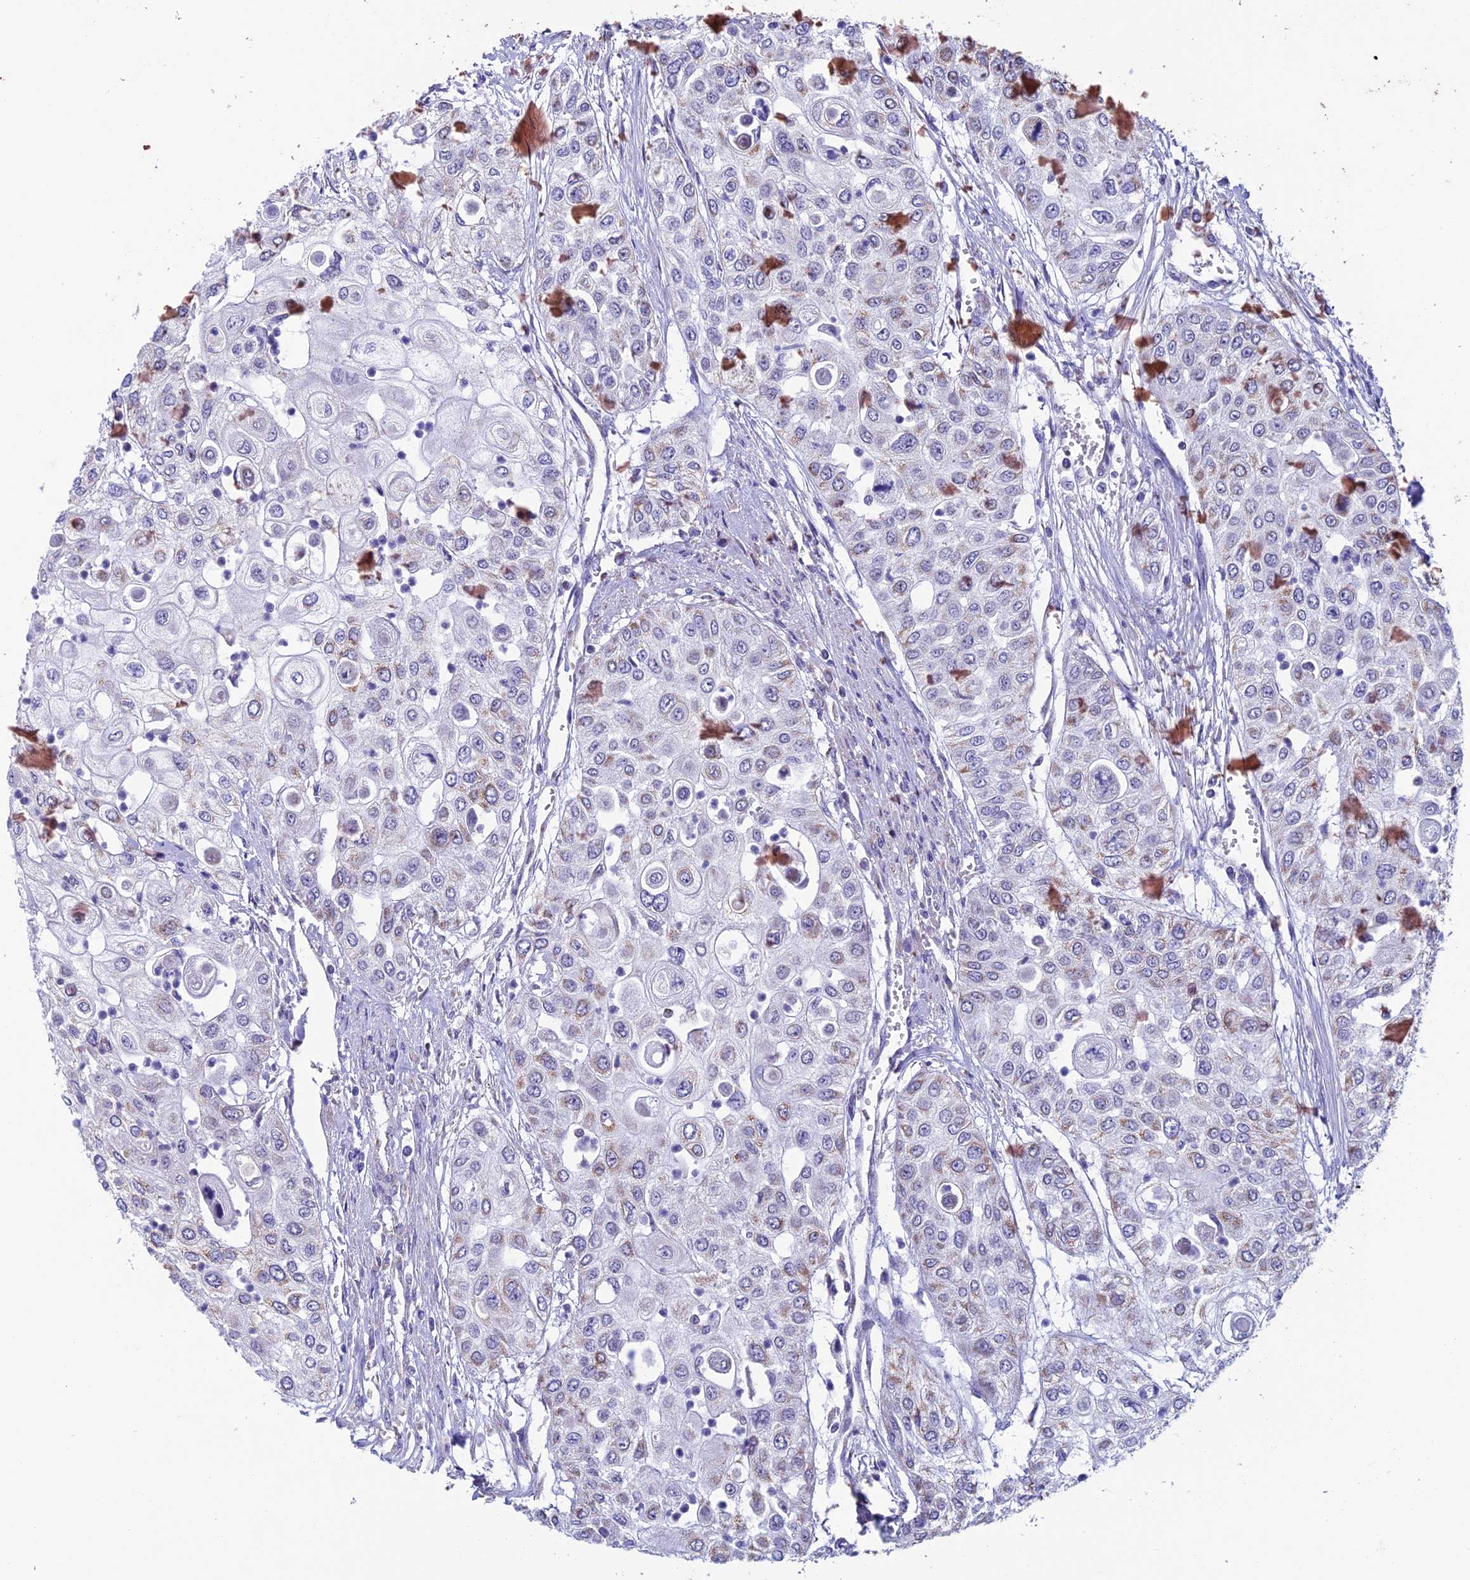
{"staining": {"intensity": "negative", "quantity": "none", "location": "none"}, "tissue": "urothelial cancer", "cell_type": "Tumor cells", "image_type": "cancer", "snomed": [{"axis": "morphology", "description": "Urothelial carcinoma, High grade"}, {"axis": "topography", "description": "Urinary bladder"}], "caption": "This is an immunohistochemistry (IHC) image of human urothelial cancer. There is no expression in tumor cells.", "gene": "MFSD12", "patient": {"sex": "female", "age": 79}}